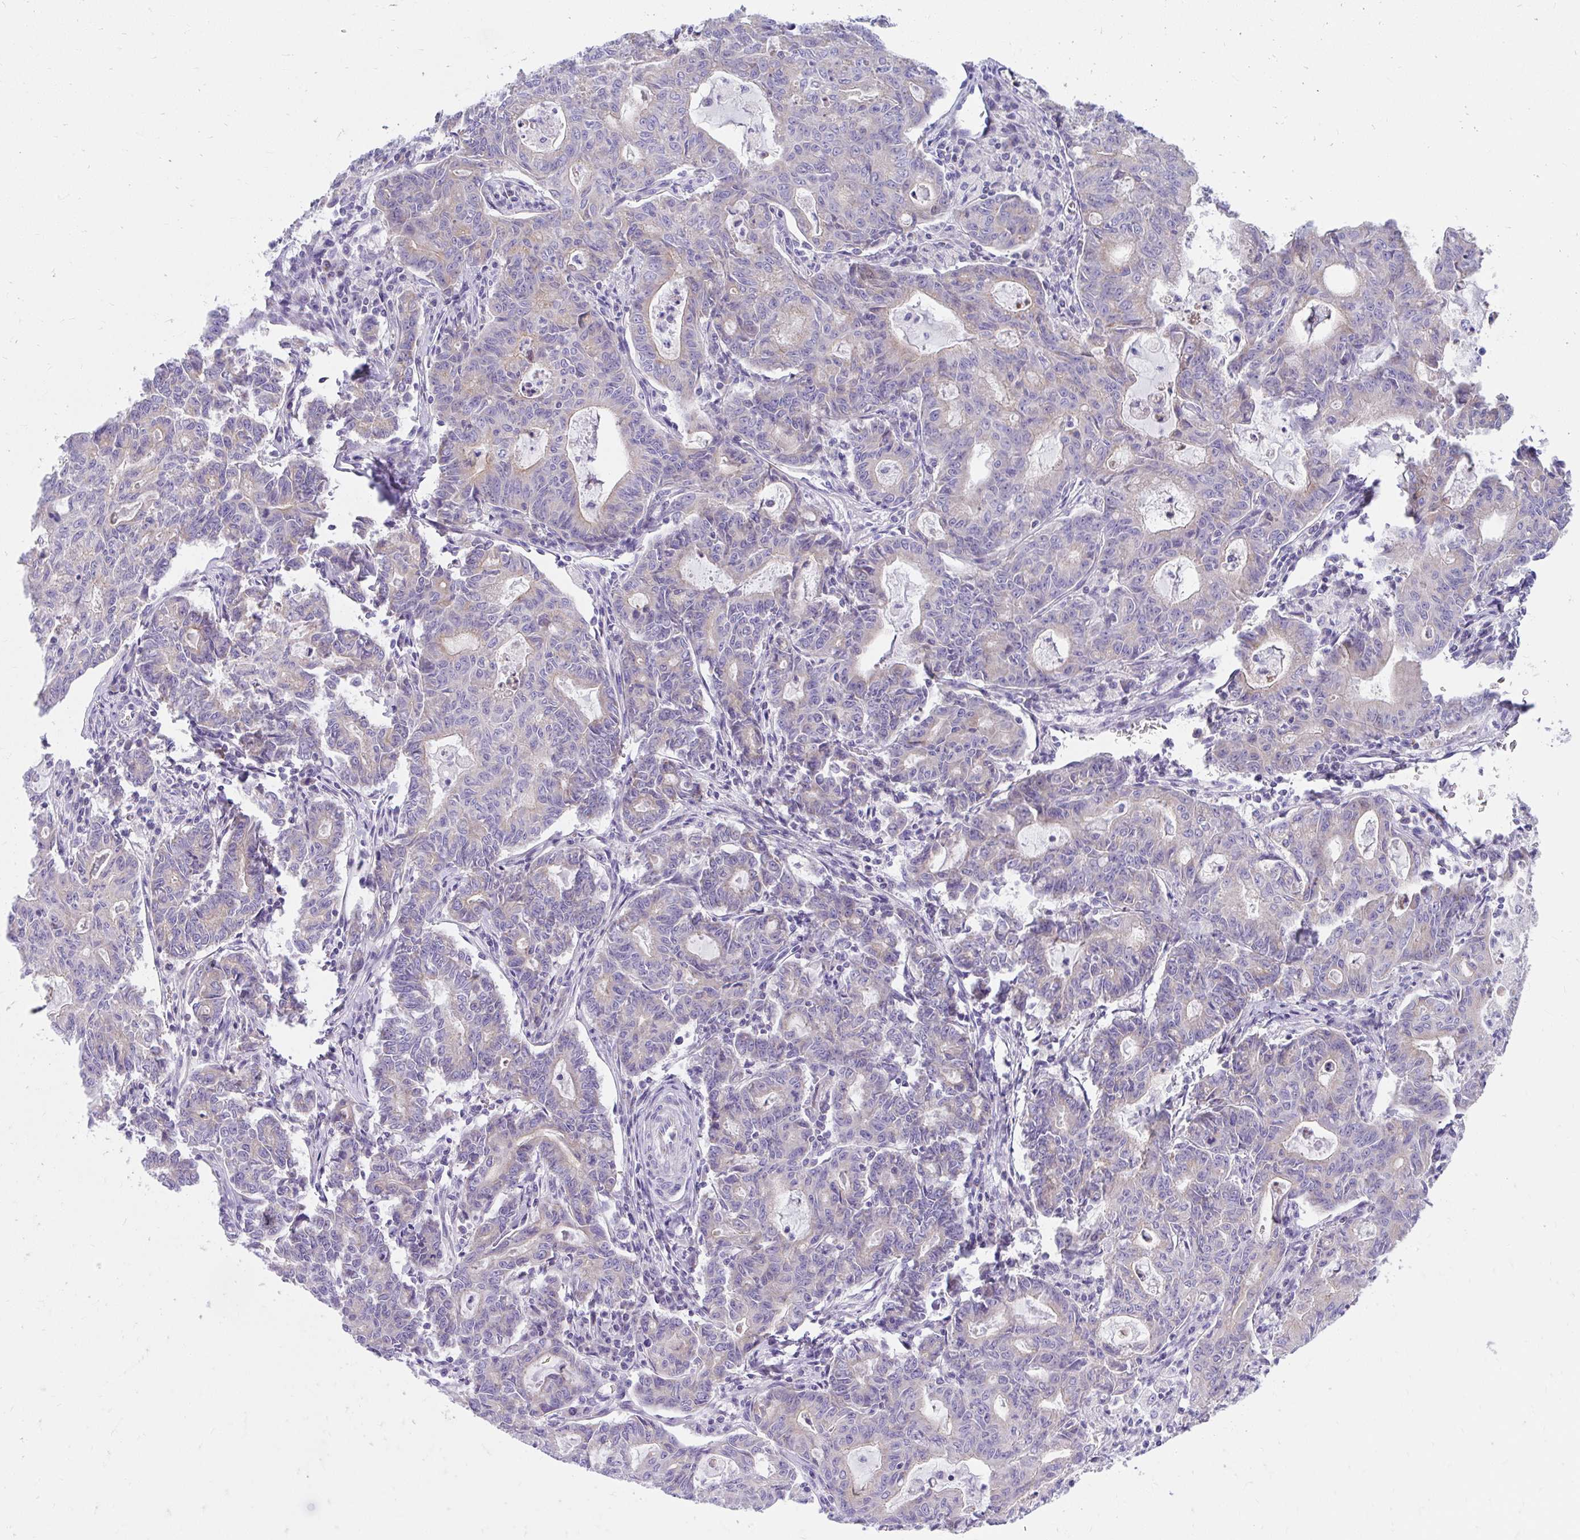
{"staining": {"intensity": "weak", "quantity": "25%-75%", "location": "cytoplasmic/membranous"}, "tissue": "stomach cancer", "cell_type": "Tumor cells", "image_type": "cancer", "snomed": [{"axis": "morphology", "description": "Adenocarcinoma, NOS"}, {"axis": "topography", "description": "Stomach, upper"}], "caption": "Immunohistochemistry (IHC) photomicrograph of human stomach cancer stained for a protein (brown), which demonstrates low levels of weak cytoplasmic/membranous positivity in about 25%-75% of tumor cells.", "gene": "IL37", "patient": {"sex": "female", "age": 79}}